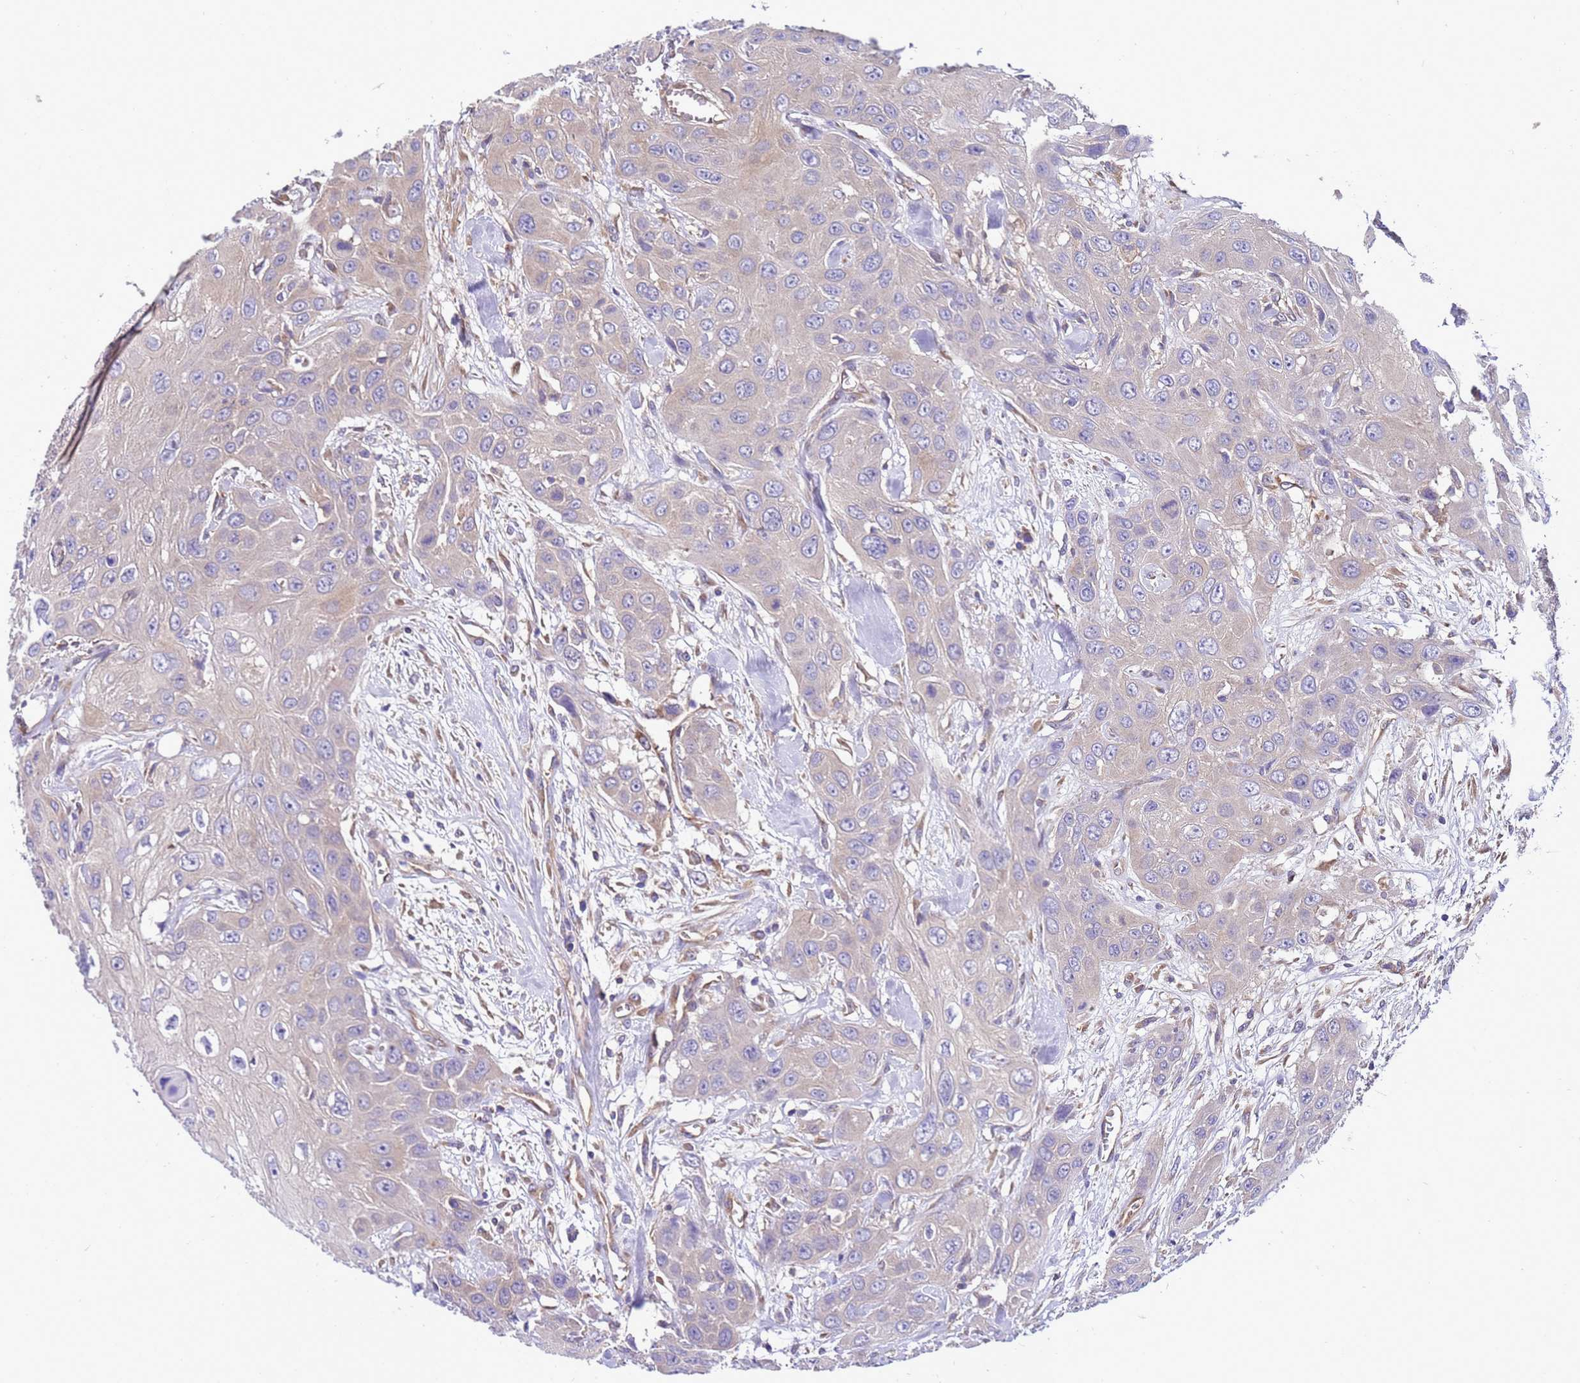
{"staining": {"intensity": "negative", "quantity": "none", "location": "none"}, "tissue": "head and neck cancer", "cell_type": "Tumor cells", "image_type": "cancer", "snomed": [{"axis": "morphology", "description": "Squamous cell carcinoma, NOS"}, {"axis": "topography", "description": "Head-Neck"}], "caption": "IHC histopathology image of neoplastic tissue: human head and neck squamous cell carcinoma stained with DAB (3,3'-diaminobenzidine) exhibits no significant protein positivity in tumor cells.", "gene": "RABEP2", "patient": {"sex": "male", "age": 81}}